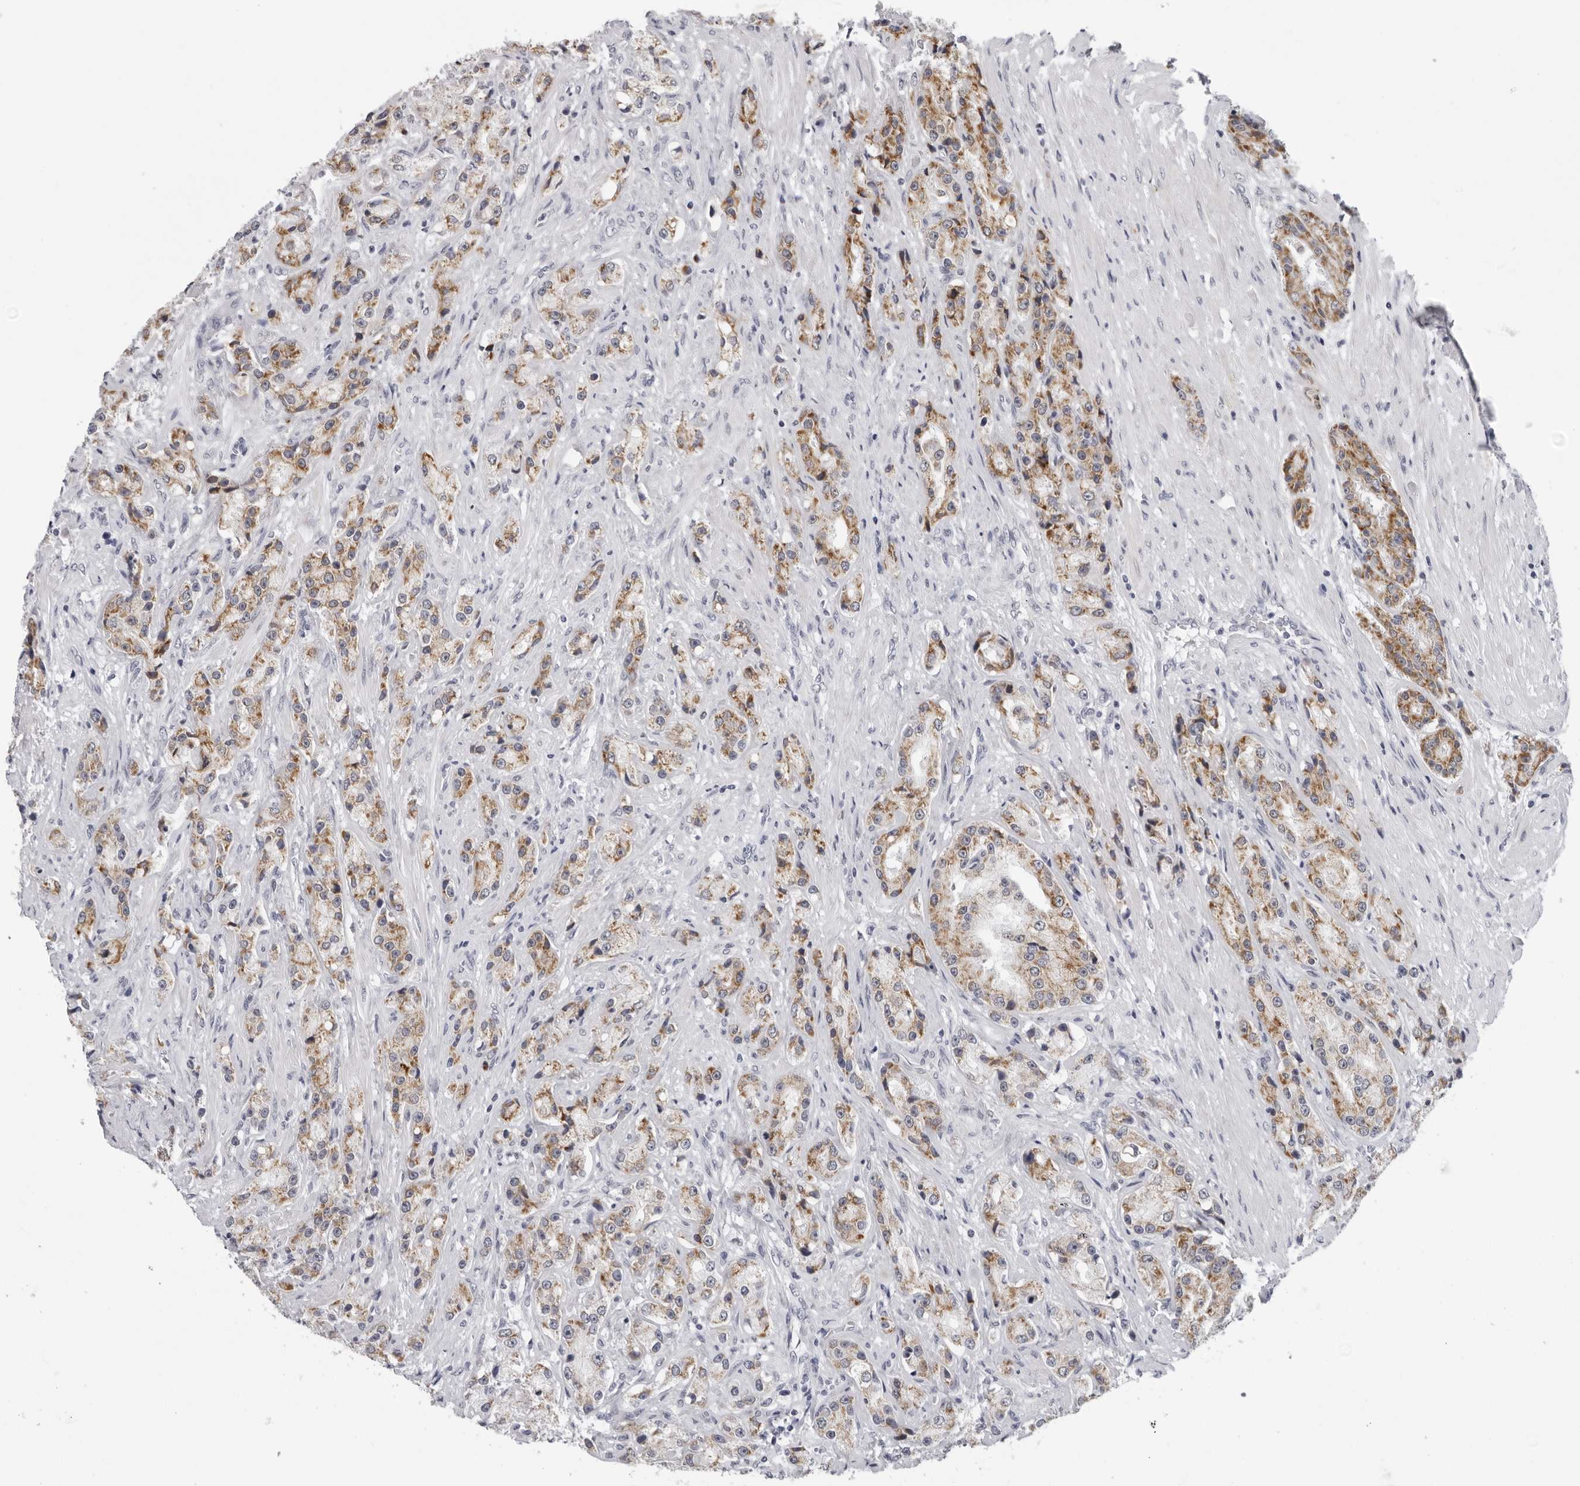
{"staining": {"intensity": "moderate", "quantity": ">75%", "location": "cytoplasmic/membranous"}, "tissue": "prostate cancer", "cell_type": "Tumor cells", "image_type": "cancer", "snomed": [{"axis": "morphology", "description": "Adenocarcinoma, High grade"}, {"axis": "topography", "description": "Prostate"}], "caption": "The immunohistochemical stain labels moderate cytoplasmic/membranous staining in tumor cells of prostate cancer (high-grade adenocarcinoma) tissue.", "gene": "CPT2", "patient": {"sex": "male", "age": 60}}